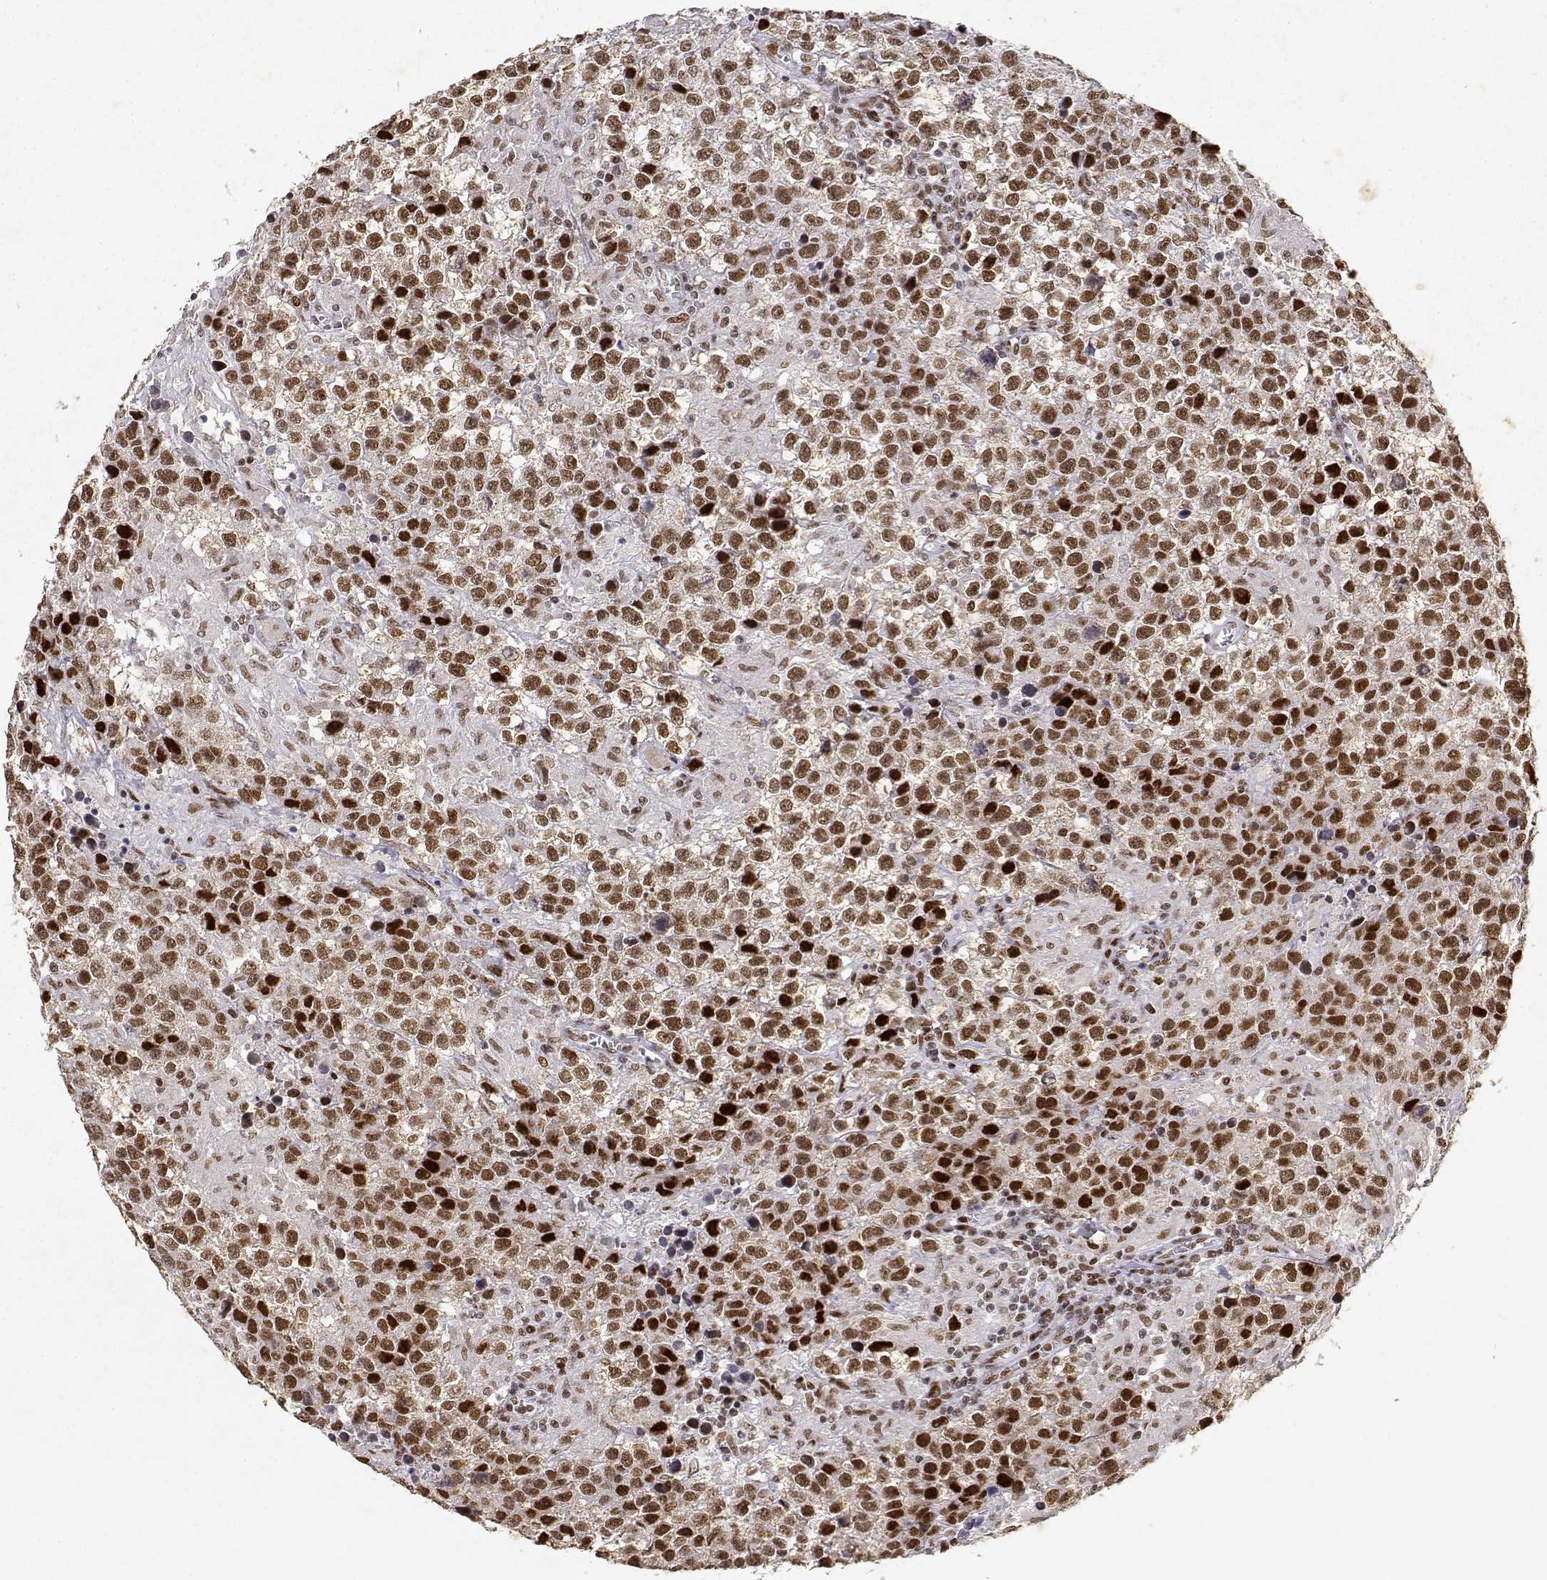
{"staining": {"intensity": "moderate", "quantity": ">75%", "location": "nuclear"}, "tissue": "testis cancer", "cell_type": "Tumor cells", "image_type": "cancer", "snomed": [{"axis": "morphology", "description": "Seminoma, NOS"}, {"axis": "topography", "description": "Testis"}], "caption": "Approximately >75% of tumor cells in human testis cancer exhibit moderate nuclear protein expression as visualized by brown immunohistochemical staining.", "gene": "RSF1", "patient": {"sex": "male", "age": 43}}